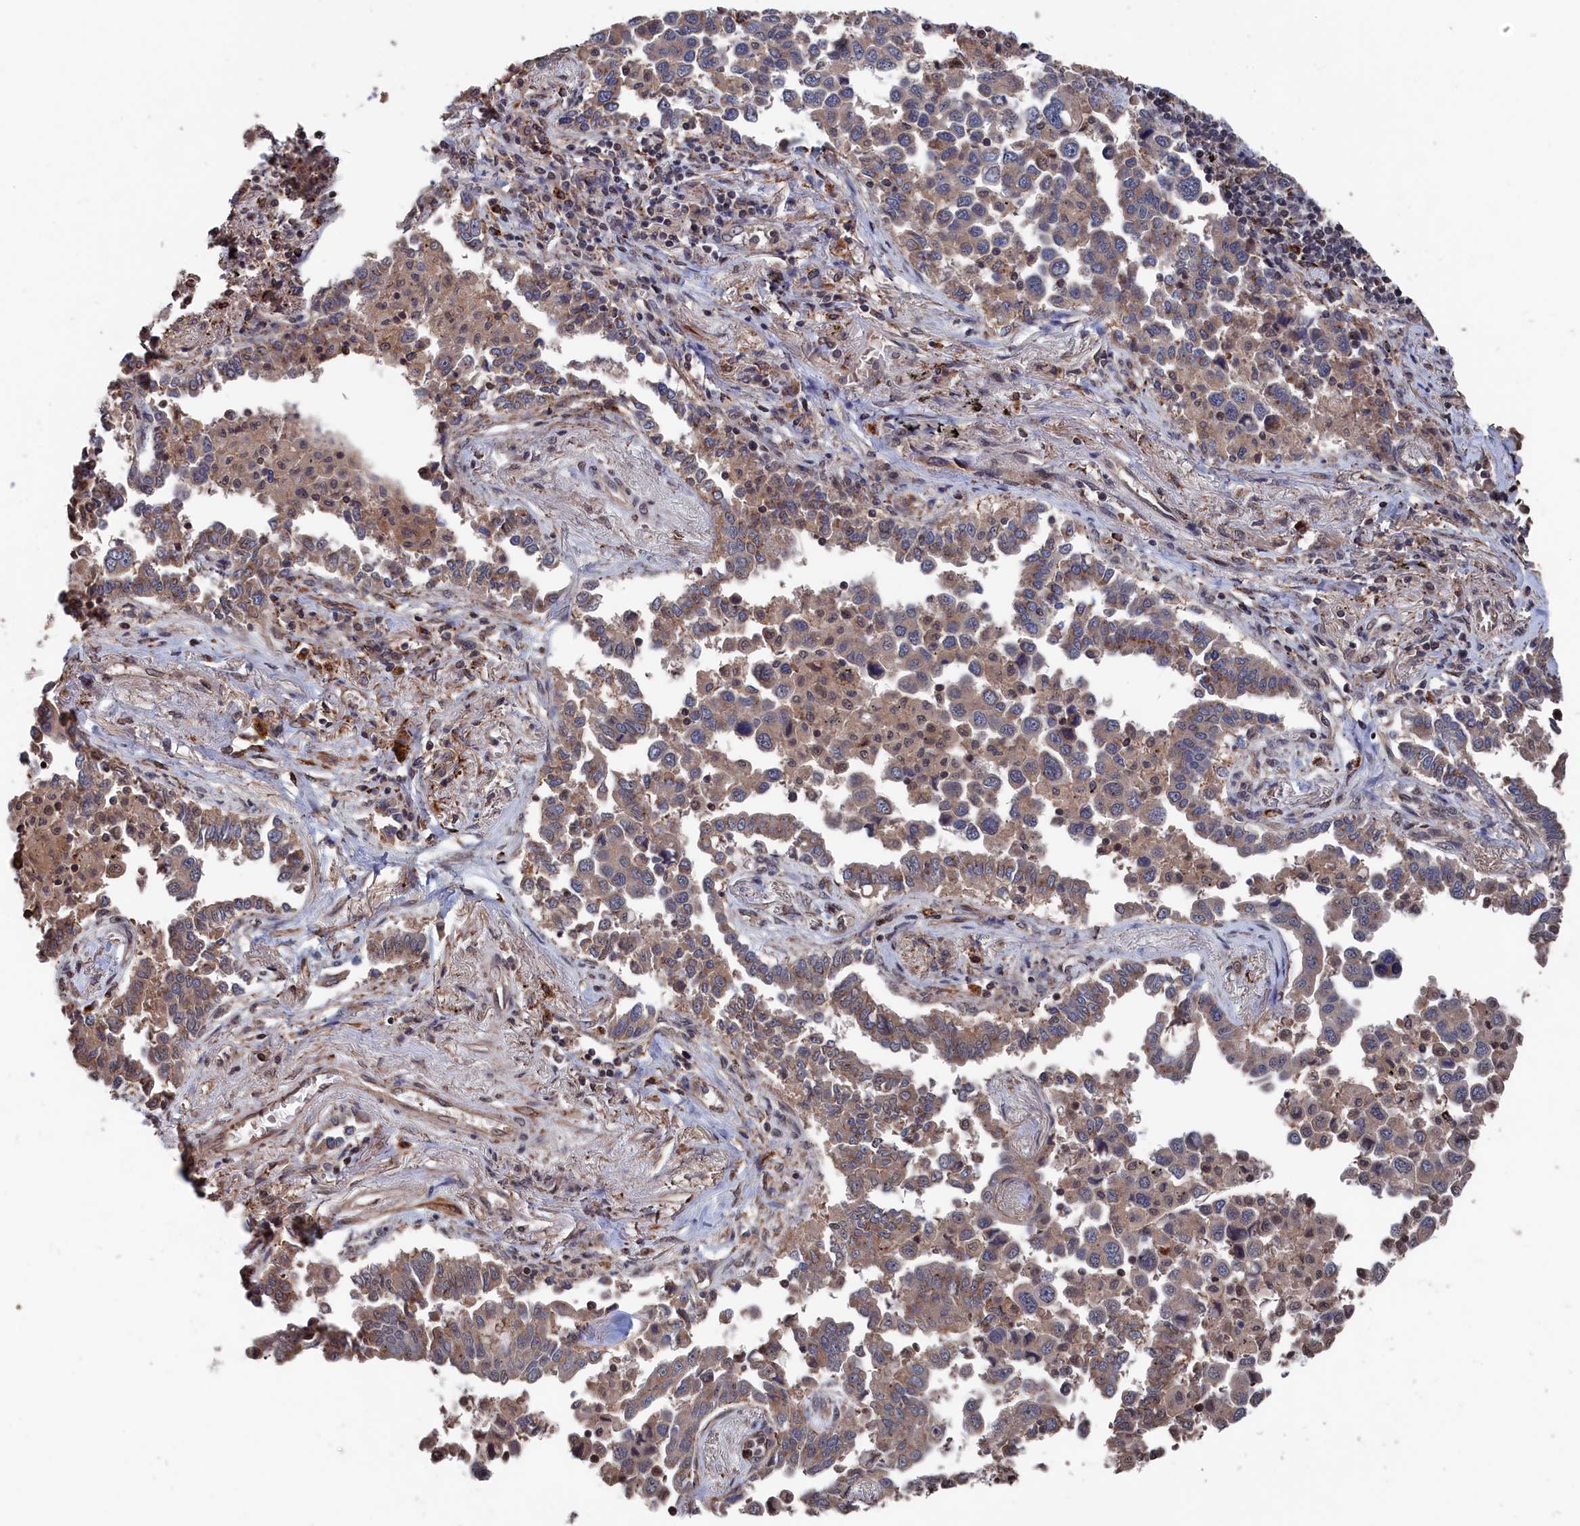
{"staining": {"intensity": "weak", "quantity": ">75%", "location": "cytoplasmic/membranous"}, "tissue": "lung cancer", "cell_type": "Tumor cells", "image_type": "cancer", "snomed": [{"axis": "morphology", "description": "Adenocarcinoma, NOS"}, {"axis": "topography", "description": "Lung"}], "caption": "The photomicrograph demonstrates a brown stain indicating the presence of a protein in the cytoplasmic/membranous of tumor cells in adenocarcinoma (lung). Using DAB (3,3'-diaminobenzidine) (brown) and hematoxylin (blue) stains, captured at high magnification using brightfield microscopy.", "gene": "PDE12", "patient": {"sex": "male", "age": 67}}